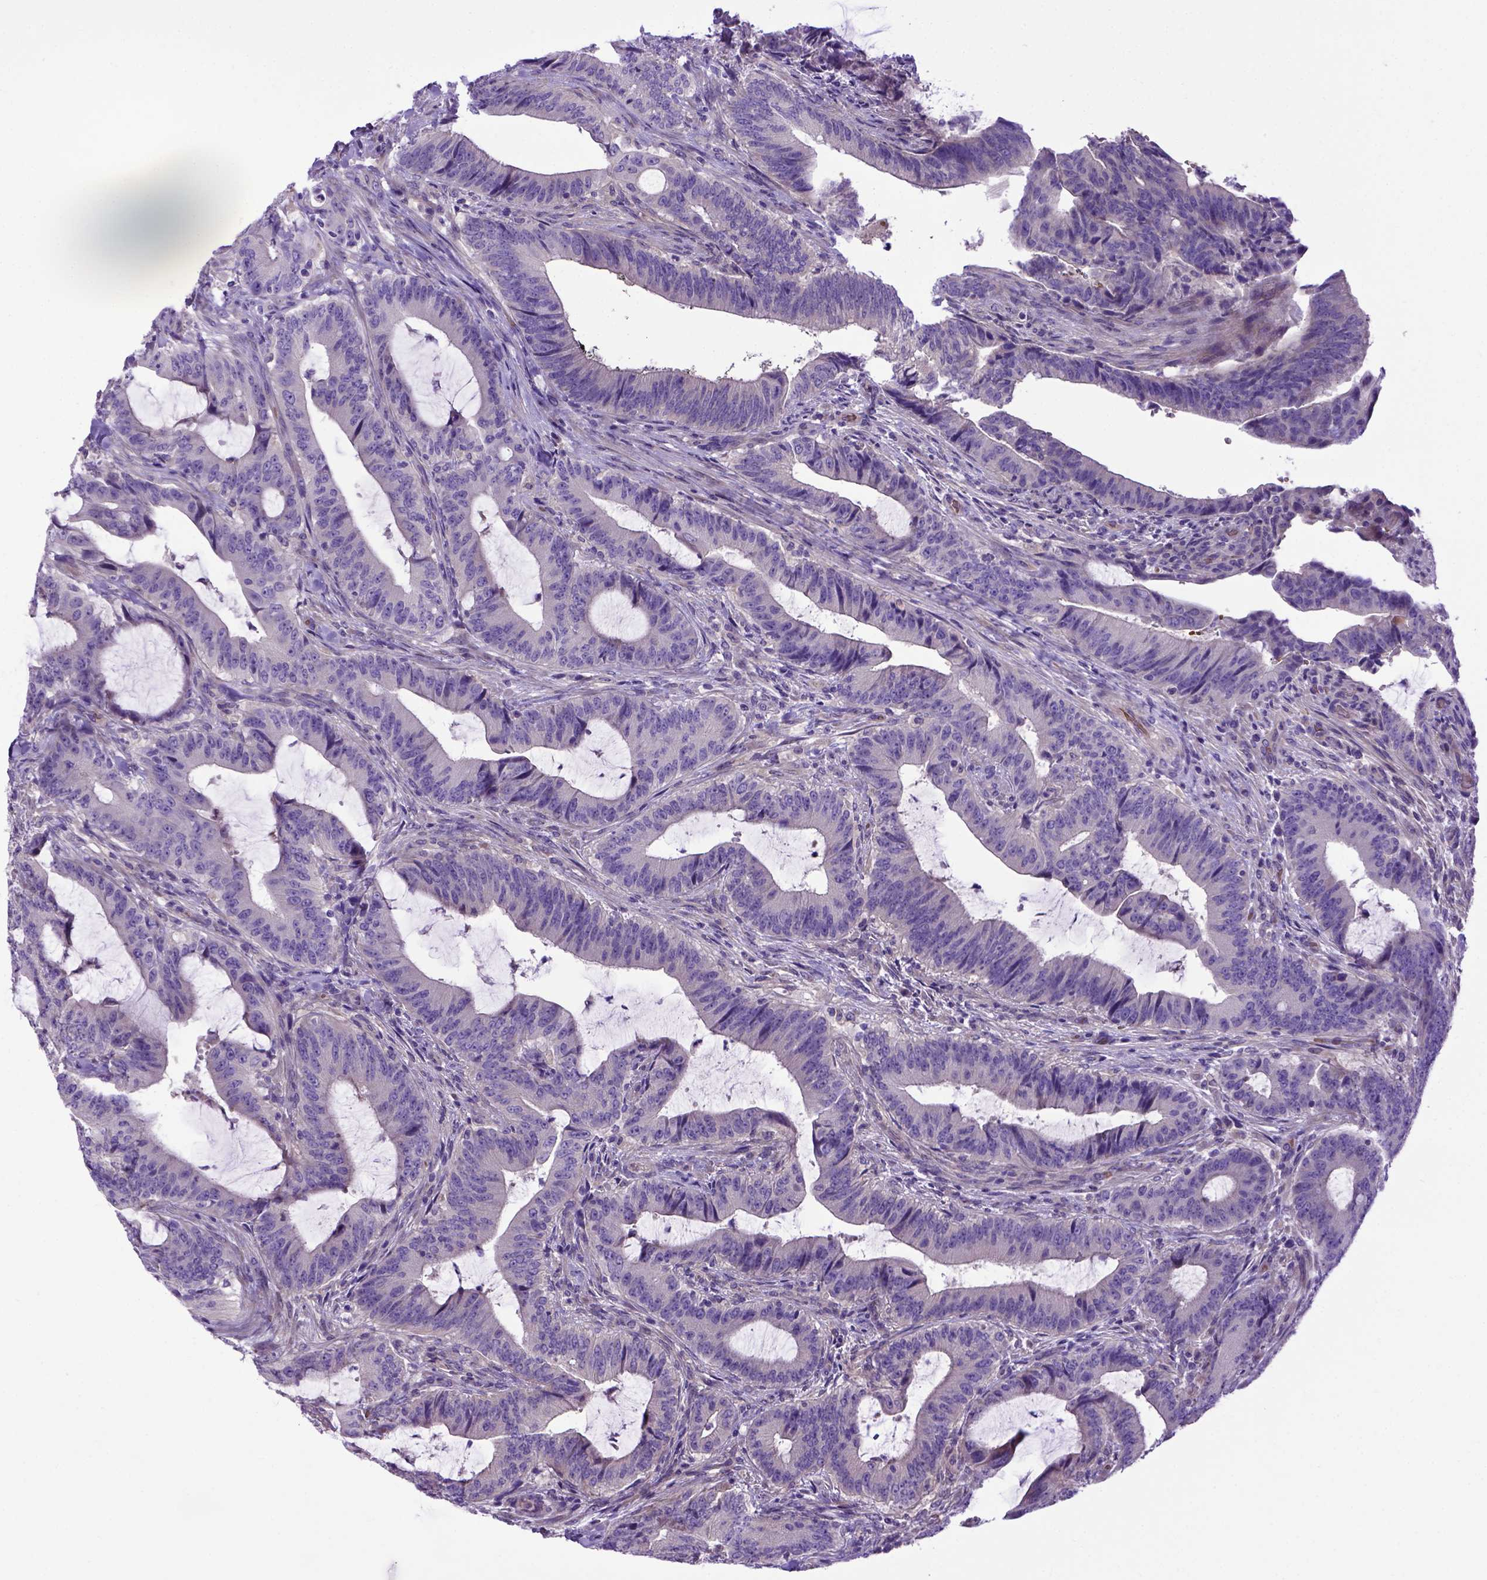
{"staining": {"intensity": "negative", "quantity": "none", "location": "none"}, "tissue": "colorectal cancer", "cell_type": "Tumor cells", "image_type": "cancer", "snomed": [{"axis": "morphology", "description": "Adenocarcinoma, NOS"}, {"axis": "topography", "description": "Colon"}], "caption": "Immunohistochemical staining of human colorectal adenocarcinoma reveals no significant staining in tumor cells.", "gene": "ADAM12", "patient": {"sex": "female", "age": 43}}